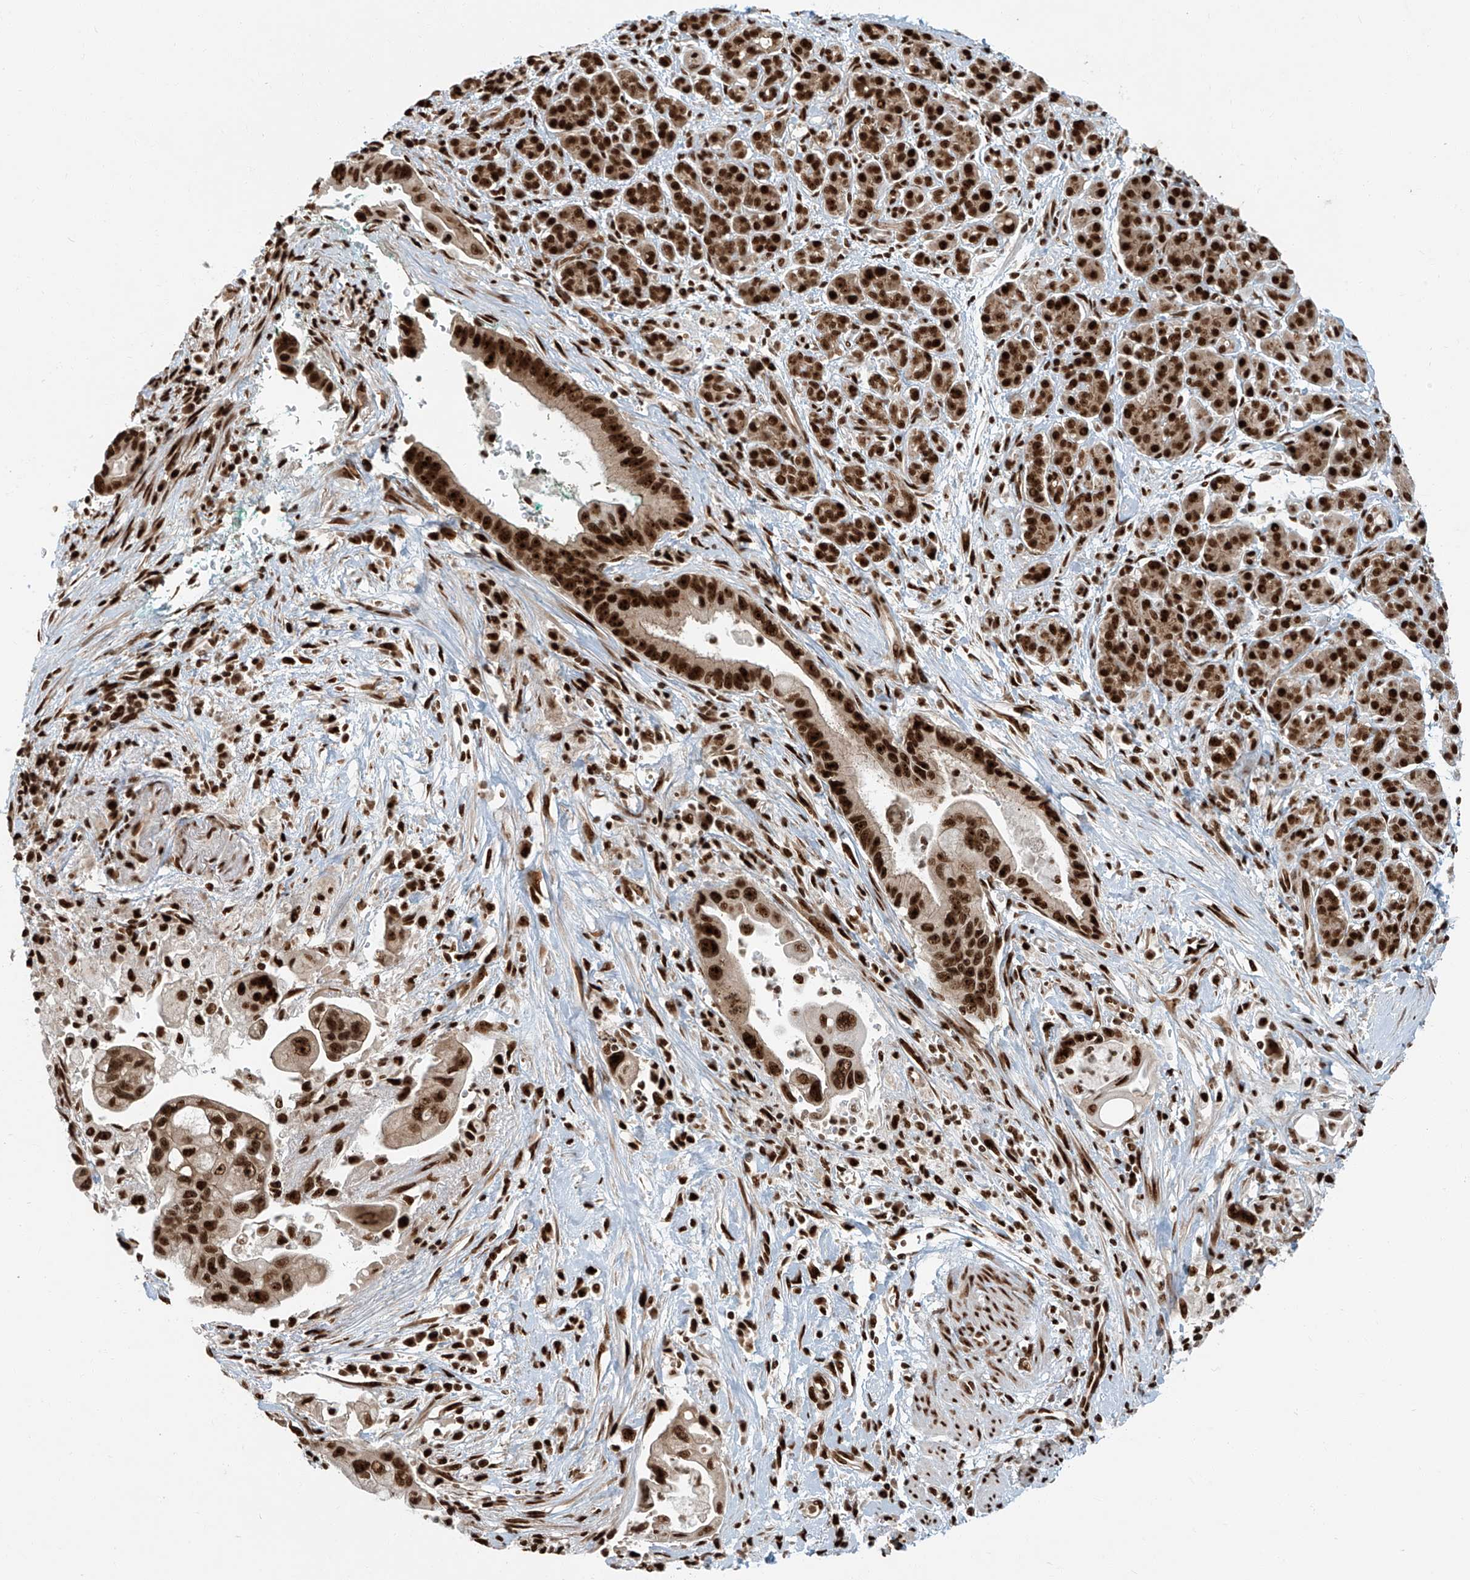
{"staining": {"intensity": "strong", "quantity": ">75%", "location": "nuclear"}, "tissue": "pancreatic cancer", "cell_type": "Tumor cells", "image_type": "cancer", "snomed": [{"axis": "morphology", "description": "Adenocarcinoma, NOS"}, {"axis": "topography", "description": "Pancreas"}], "caption": "Strong nuclear staining is appreciated in approximately >75% of tumor cells in pancreatic cancer (adenocarcinoma). The protein of interest is stained brown, and the nuclei are stained in blue (DAB (3,3'-diaminobenzidine) IHC with brightfield microscopy, high magnification).", "gene": "FAM193B", "patient": {"sex": "male", "age": 78}}